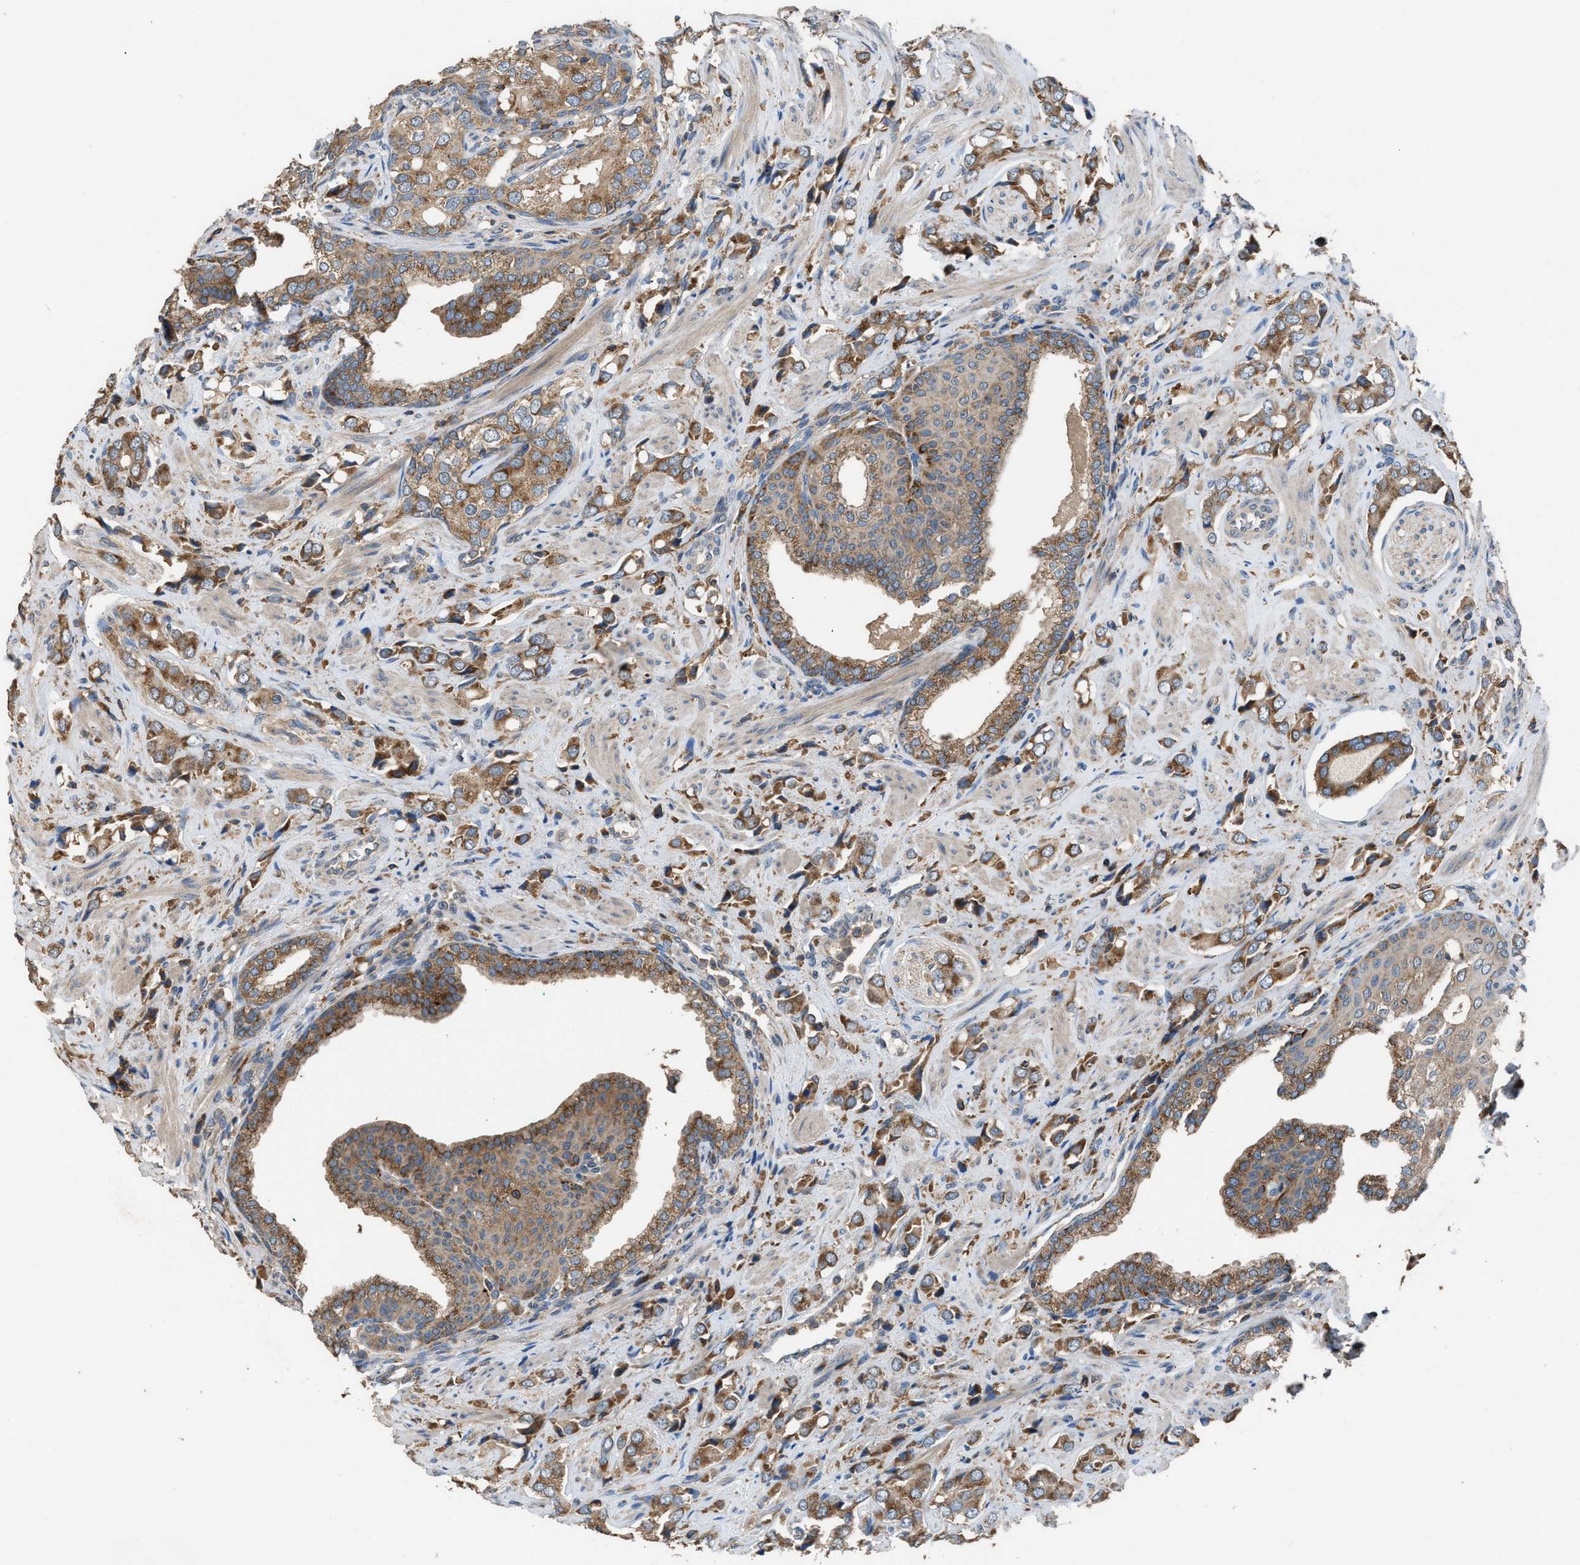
{"staining": {"intensity": "moderate", "quantity": ">75%", "location": "cytoplasmic/membranous"}, "tissue": "prostate cancer", "cell_type": "Tumor cells", "image_type": "cancer", "snomed": [{"axis": "morphology", "description": "Adenocarcinoma, High grade"}, {"axis": "topography", "description": "Prostate"}], "caption": "Protein analysis of adenocarcinoma (high-grade) (prostate) tissue reveals moderate cytoplasmic/membranous expression in approximately >75% of tumor cells. (DAB (3,3'-diaminobenzidine) = brown stain, brightfield microscopy at high magnification).", "gene": "TPK1", "patient": {"sex": "male", "age": 52}}